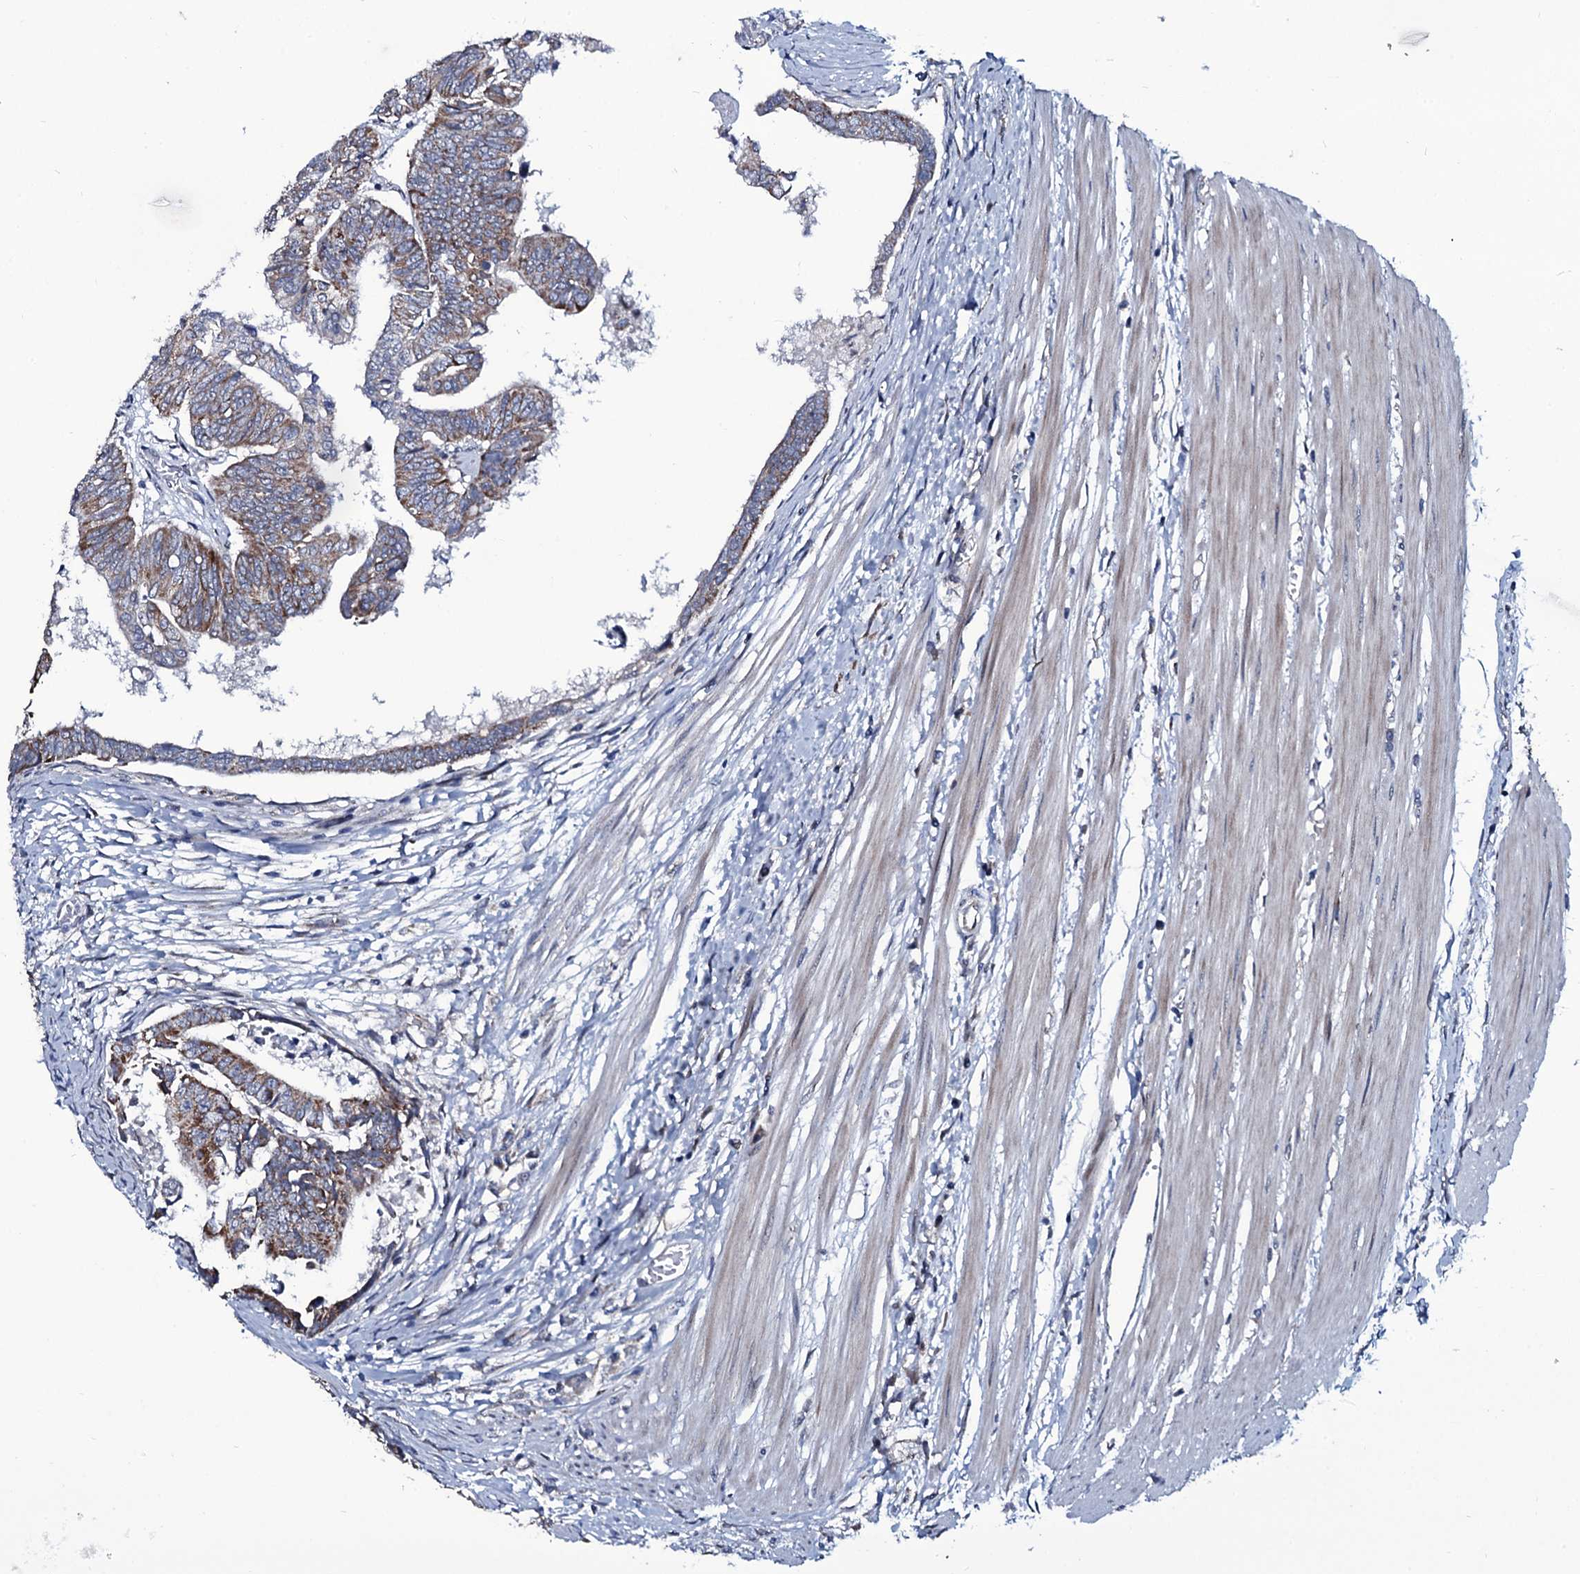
{"staining": {"intensity": "moderate", "quantity": ">75%", "location": "cytoplasmic/membranous"}, "tissue": "colorectal cancer", "cell_type": "Tumor cells", "image_type": "cancer", "snomed": [{"axis": "morphology", "description": "Adenocarcinoma, NOS"}, {"axis": "topography", "description": "Rectum"}], "caption": "Immunohistochemical staining of human colorectal adenocarcinoma displays medium levels of moderate cytoplasmic/membranous protein expression in approximately >75% of tumor cells.", "gene": "WIPF3", "patient": {"sex": "female", "age": 65}}